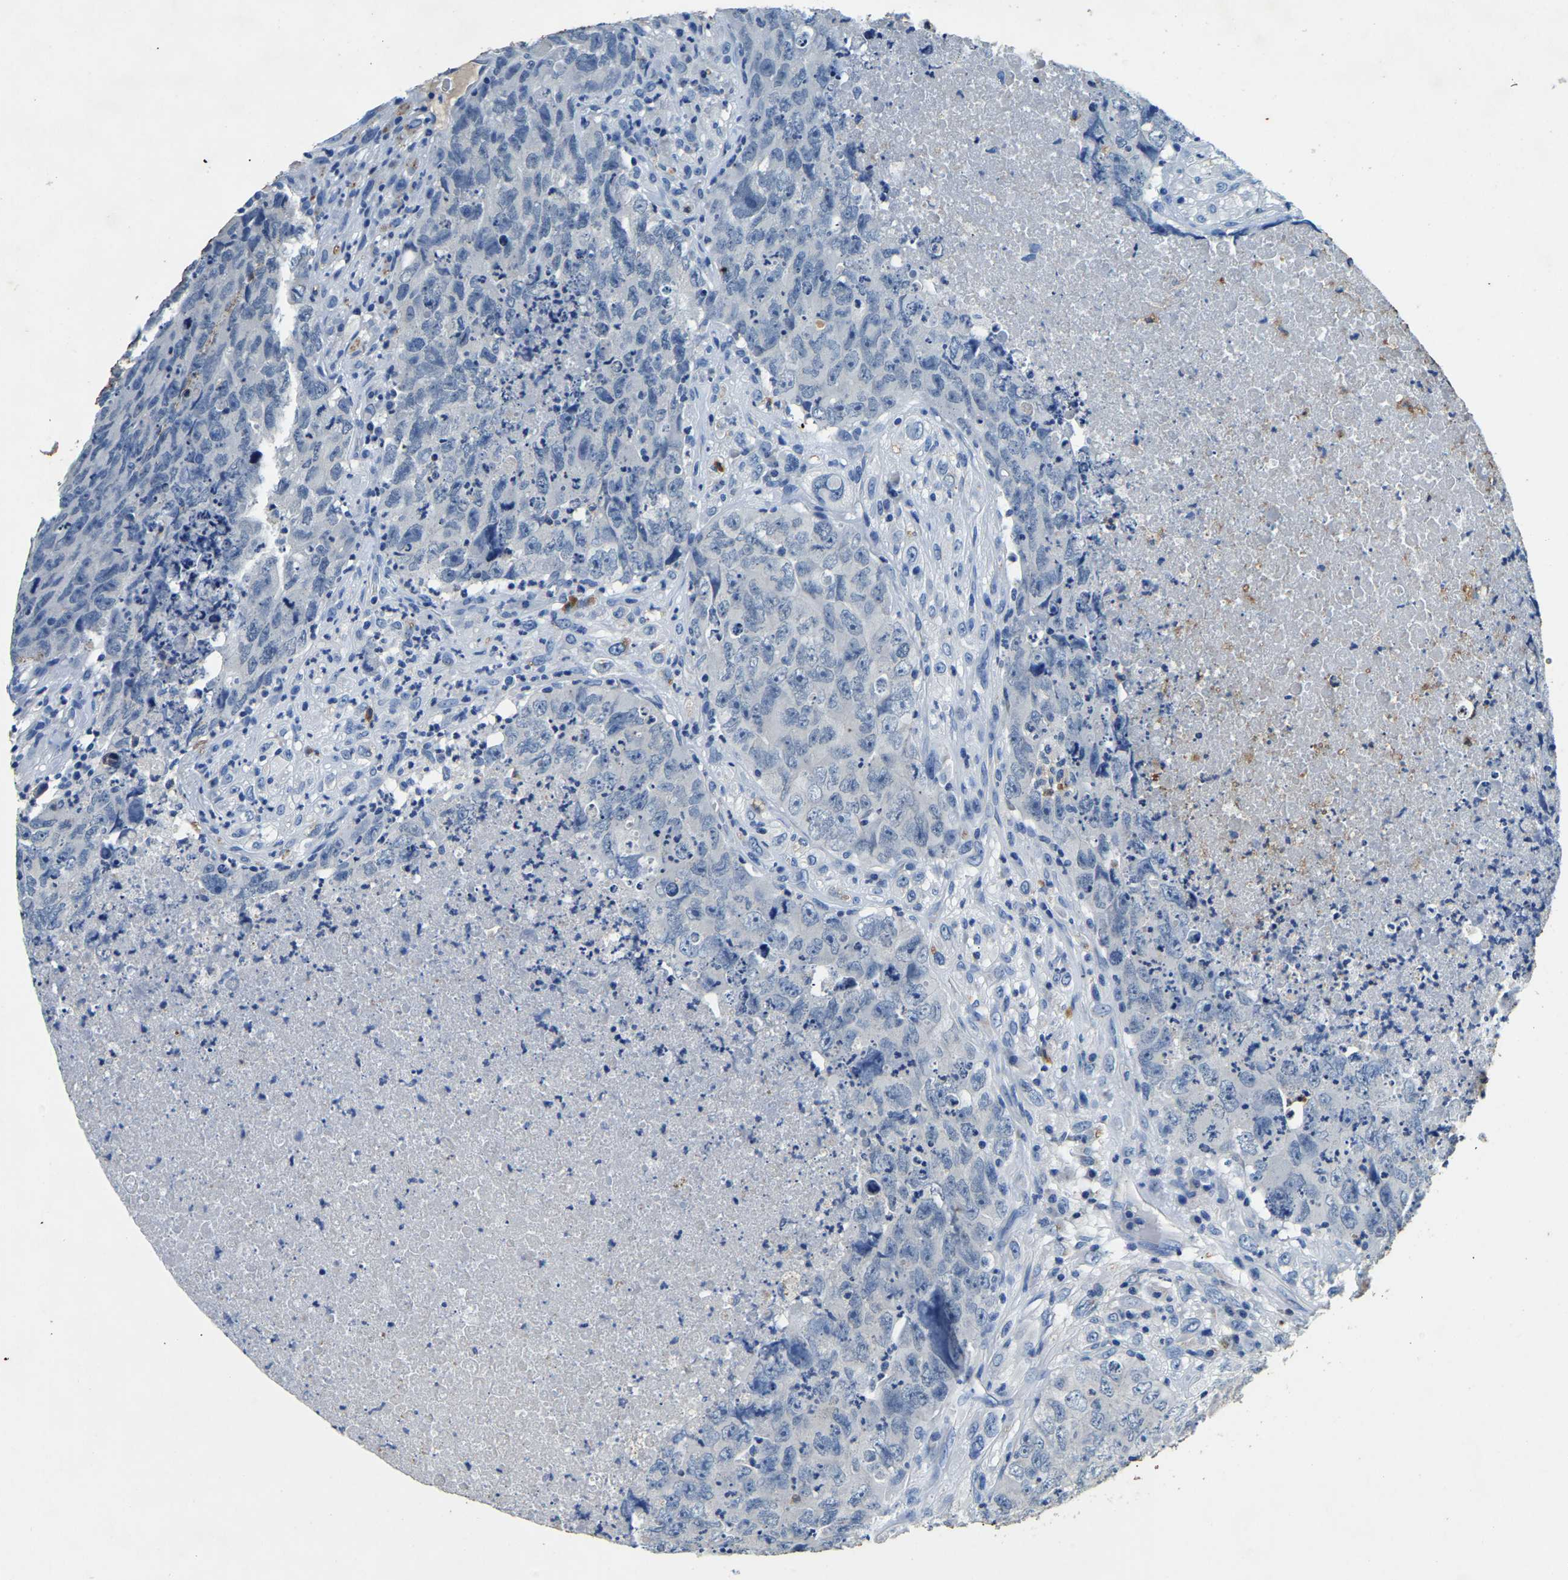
{"staining": {"intensity": "negative", "quantity": "none", "location": "none"}, "tissue": "testis cancer", "cell_type": "Tumor cells", "image_type": "cancer", "snomed": [{"axis": "morphology", "description": "Carcinoma, Embryonal, NOS"}, {"axis": "topography", "description": "Testis"}], "caption": "A micrograph of testis cancer (embryonal carcinoma) stained for a protein displays no brown staining in tumor cells. (Stains: DAB IHC with hematoxylin counter stain, Microscopy: brightfield microscopy at high magnification).", "gene": "UBN2", "patient": {"sex": "male", "age": 32}}